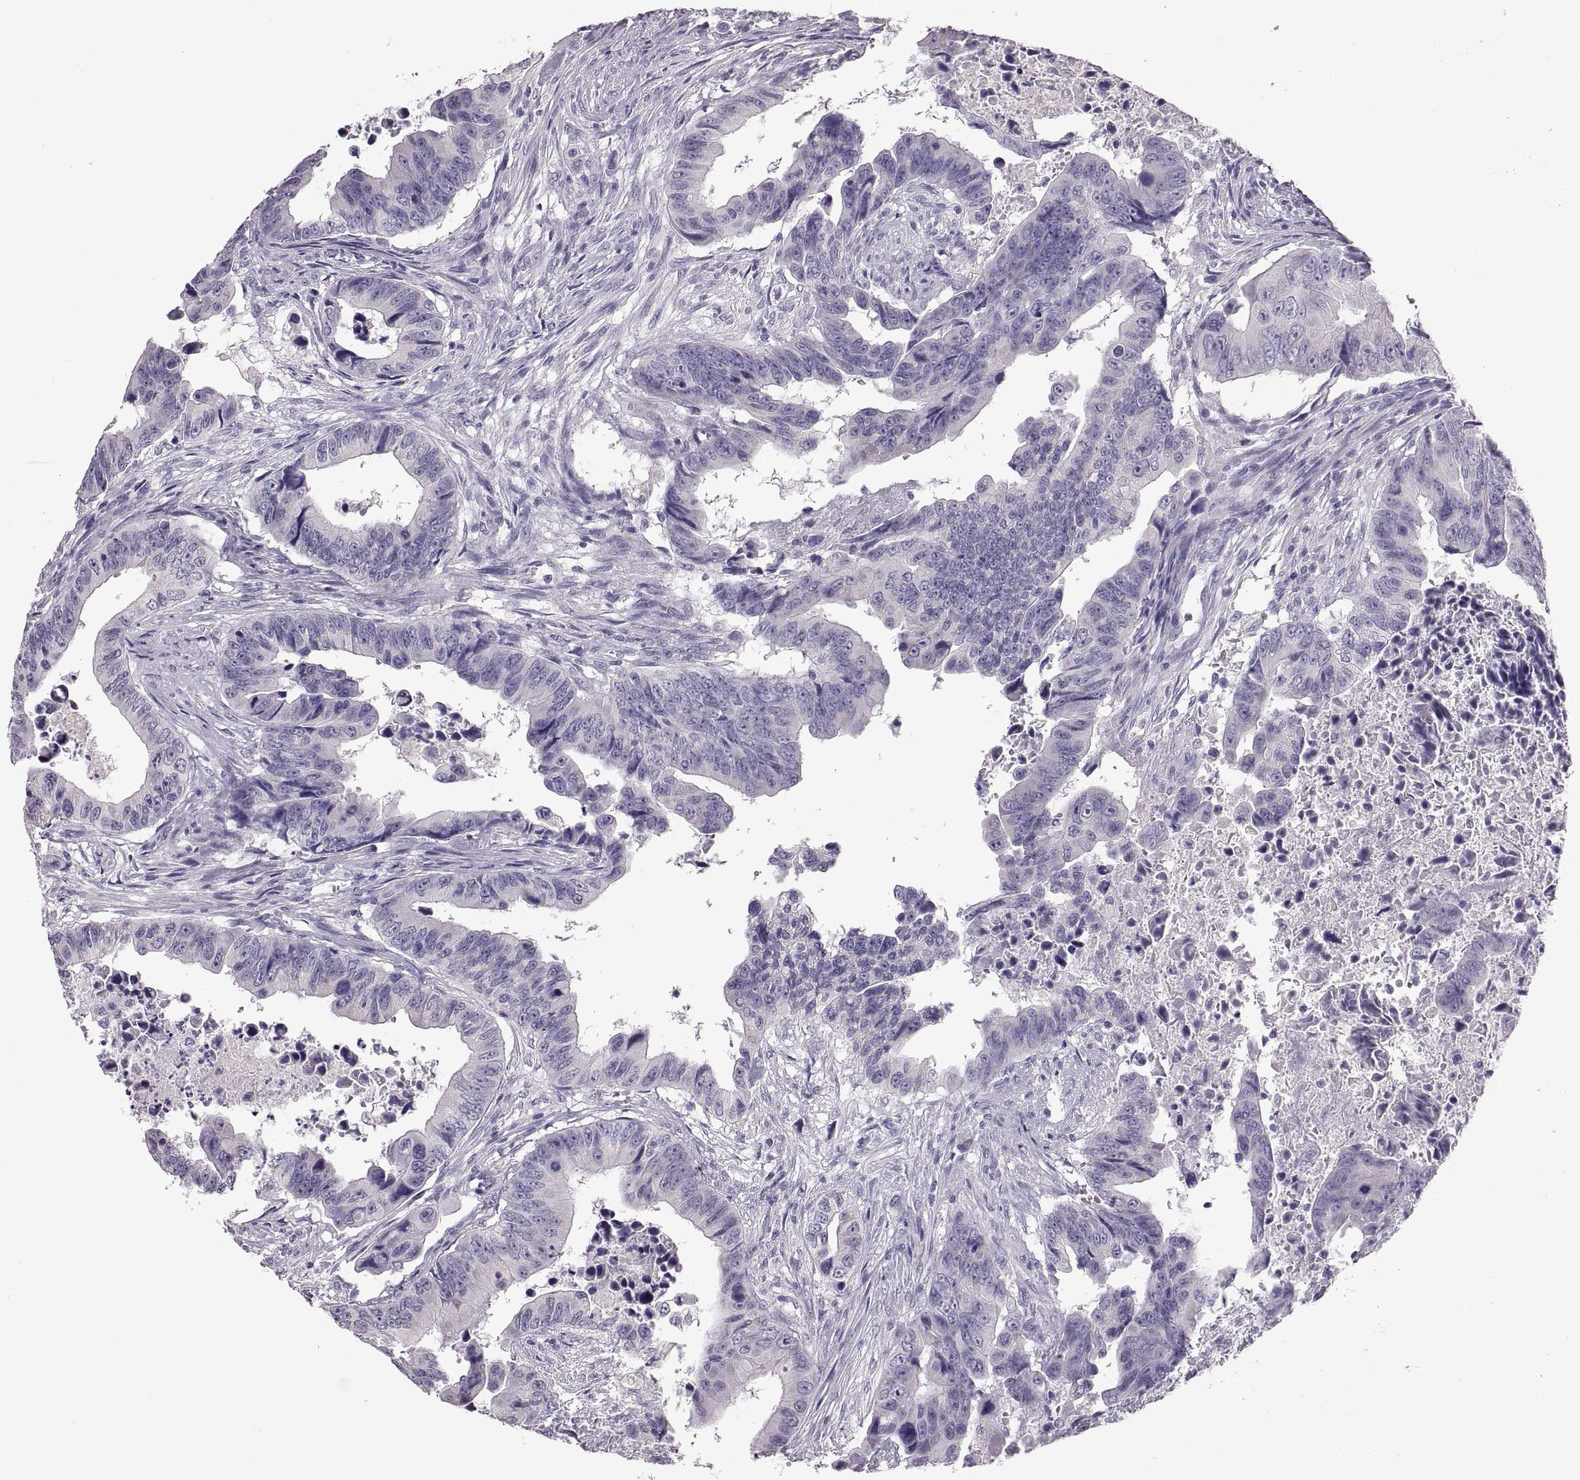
{"staining": {"intensity": "negative", "quantity": "none", "location": "none"}, "tissue": "colorectal cancer", "cell_type": "Tumor cells", "image_type": "cancer", "snomed": [{"axis": "morphology", "description": "Adenocarcinoma, NOS"}, {"axis": "topography", "description": "Colon"}], "caption": "Tumor cells show no significant protein staining in colorectal cancer.", "gene": "WBP2NL", "patient": {"sex": "female", "age": 87}}